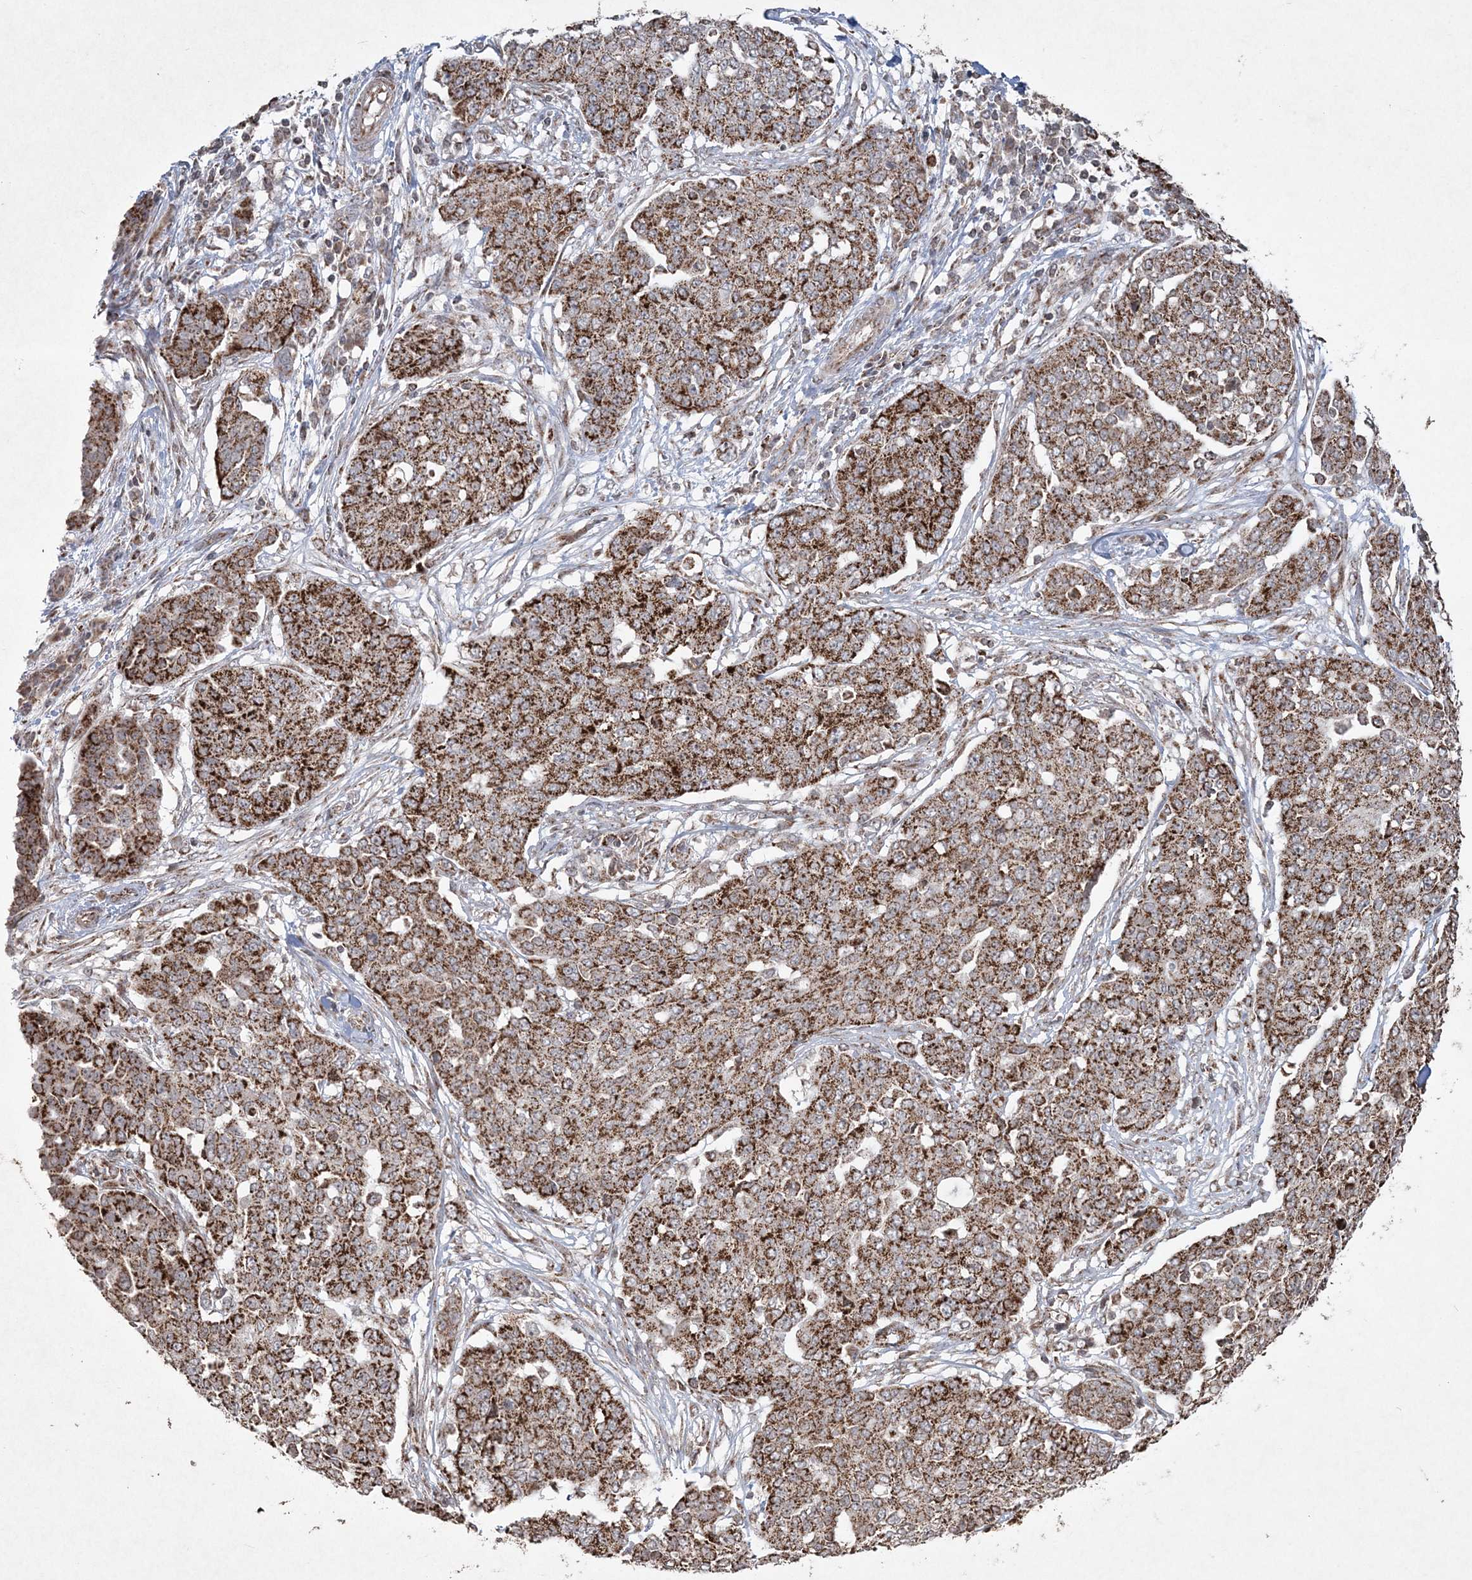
{"staining": {"intensity": "strong", "quantity": ">75%", "location": "cytoplasmic/membranous"}, "tissue": "ovarian cancer", "cell_type": "Tumor cells", "image_type": "cancer", "snomed": [{"axis": "morphology", "description": "Cystadenocarcinoma, serous, NOS"}, {"axis": "topography", "description": "Soft tissue"}, {"axis": "topography", "description": "Ovary"}], "caption": "Immunohistochemistry (DAB) staining of ovarian cancer reveals strong cytoplasmic/membranous protein positivity in about >75% of tumor cells.", "gene": "LRPPRC", "patient": {"sex": "female", "age": 57}}